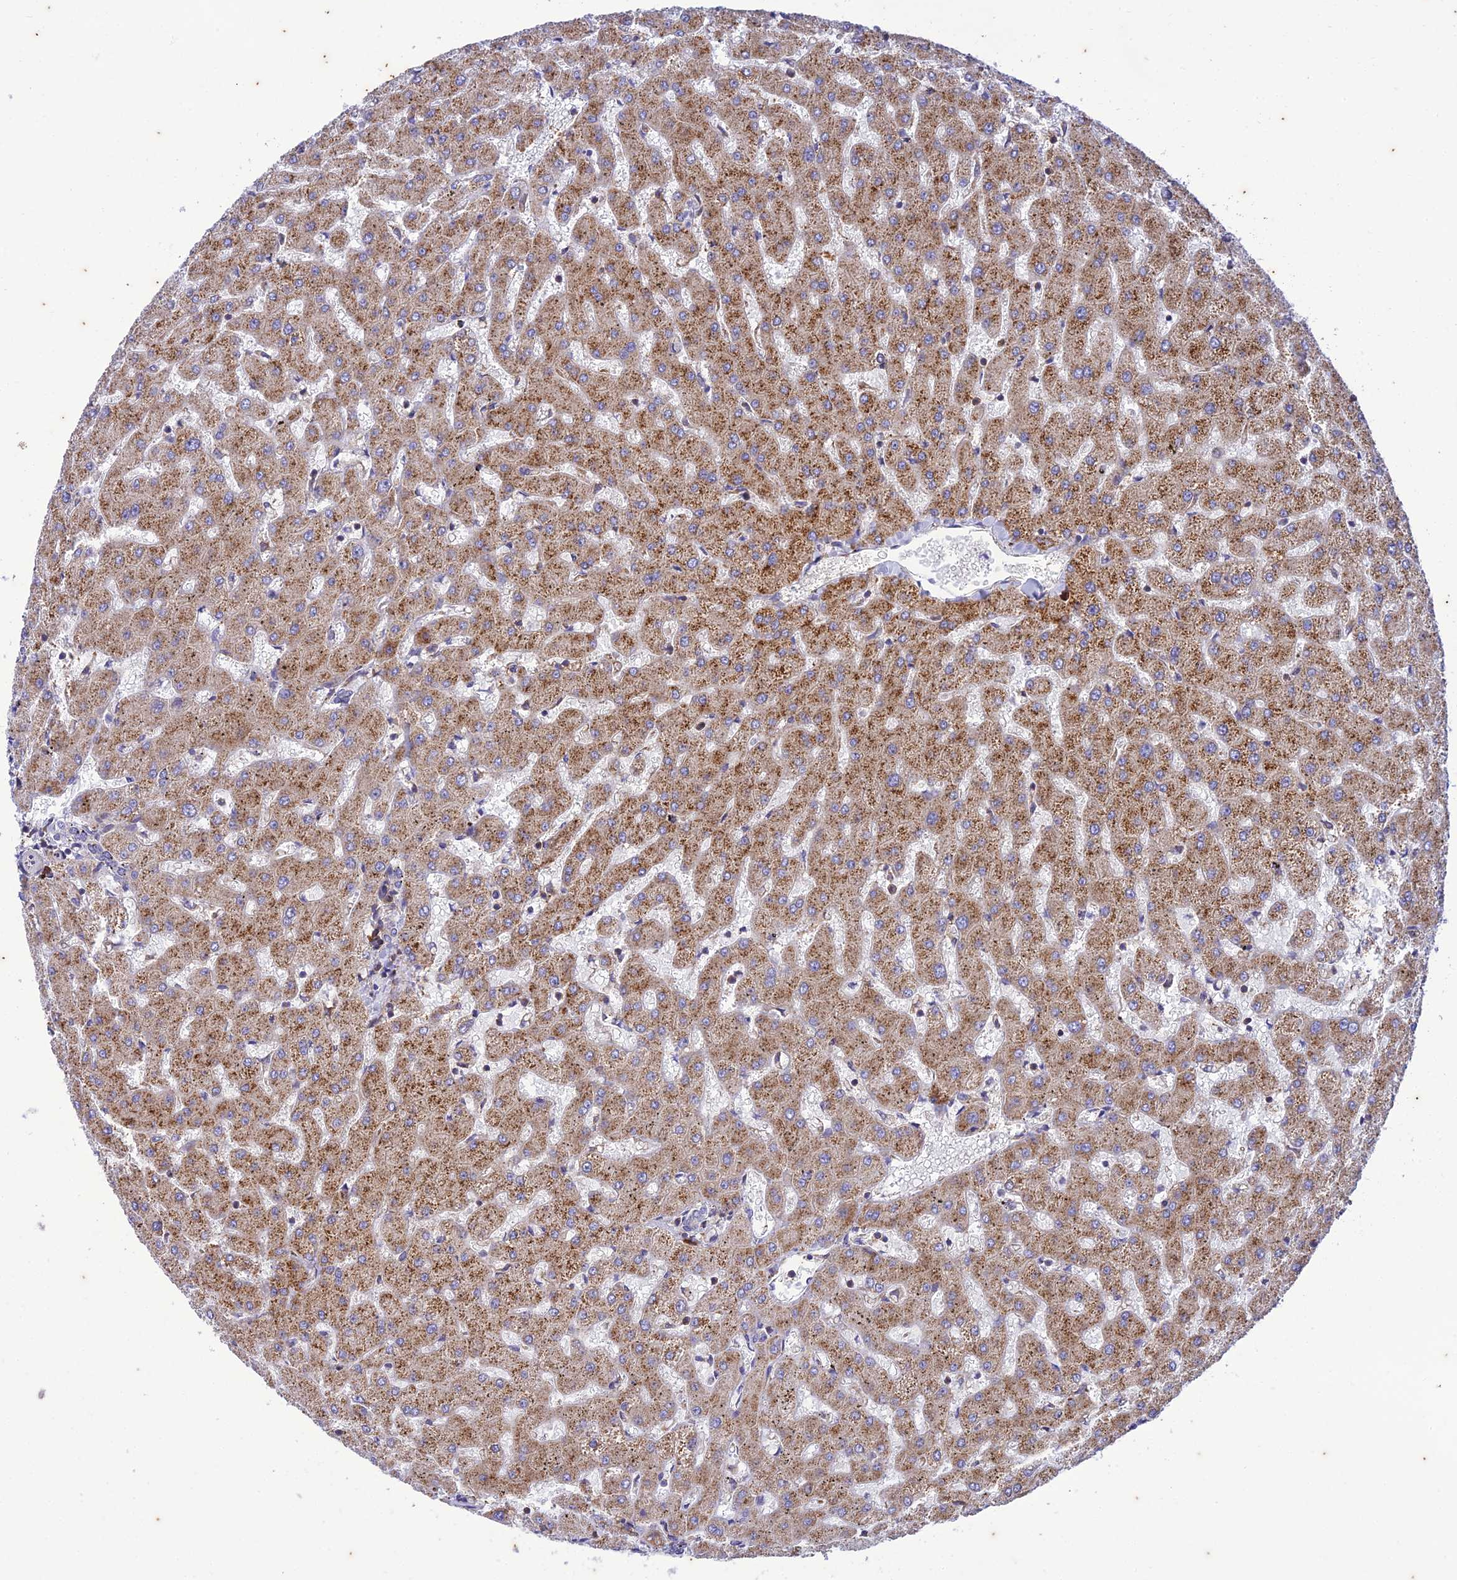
{"staining": {"intensity": "weak", "quantity": "<25%", "location": "cytoplasmic/membranous"}, "tissue": "liver", "cell_type": "Cholangiocytes", "image_type": "normal", "snomed": [{"axis": "morphology", "description": "Normal tissue, NOS"}, {"axis": "topography", "description": "Liver"}], "caption": "The image shows no significant staining in cholangiocytes of liver.", "gene": "PIMREG", "patient": {"sex": "female", "age": 63}}